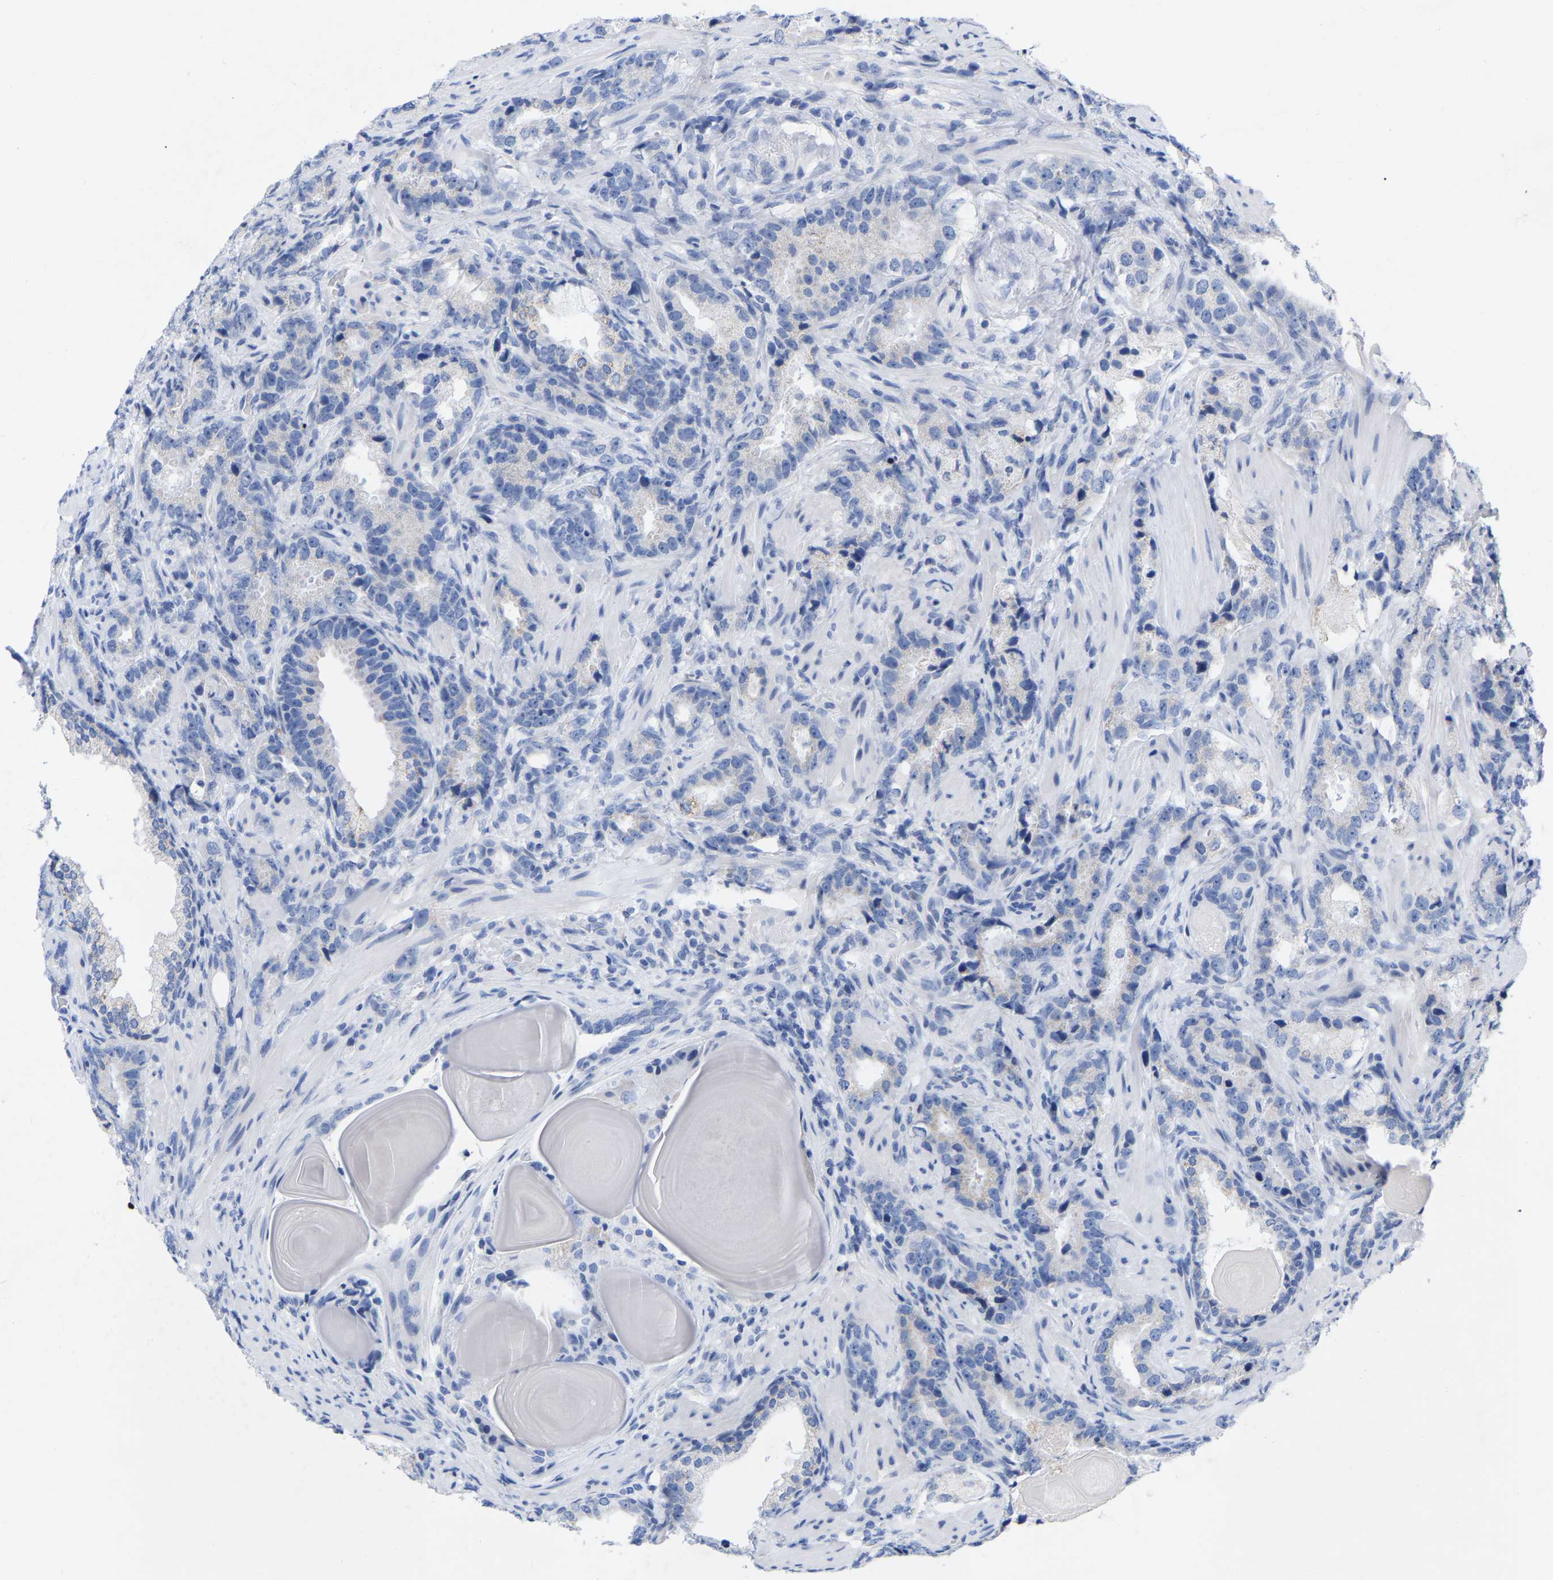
{"staining": {"intensity": "negative", "quantity": "none", "location": "none"}, "tissue": "prostate cancer", "cell_type": "Tumor cells", "image_type": "cancer", "snomed": [{"axis": "morphology", "description": "Adenocarcinoma, High grade"}, {"axis": "topography", "description": "Prostate"}], "caption": "Immunohistochemistry photomicrograph of human prostate cancer stained for a protein (brown), which shows no positivity in tumor cells. (Brightfield microscopy of DAB (3,3'-diaminobenzidine) immunohistochemistry (IHC) at high magnification).", "gene": "ZNF629", "patient": {"sex": "male", "age": 63}}